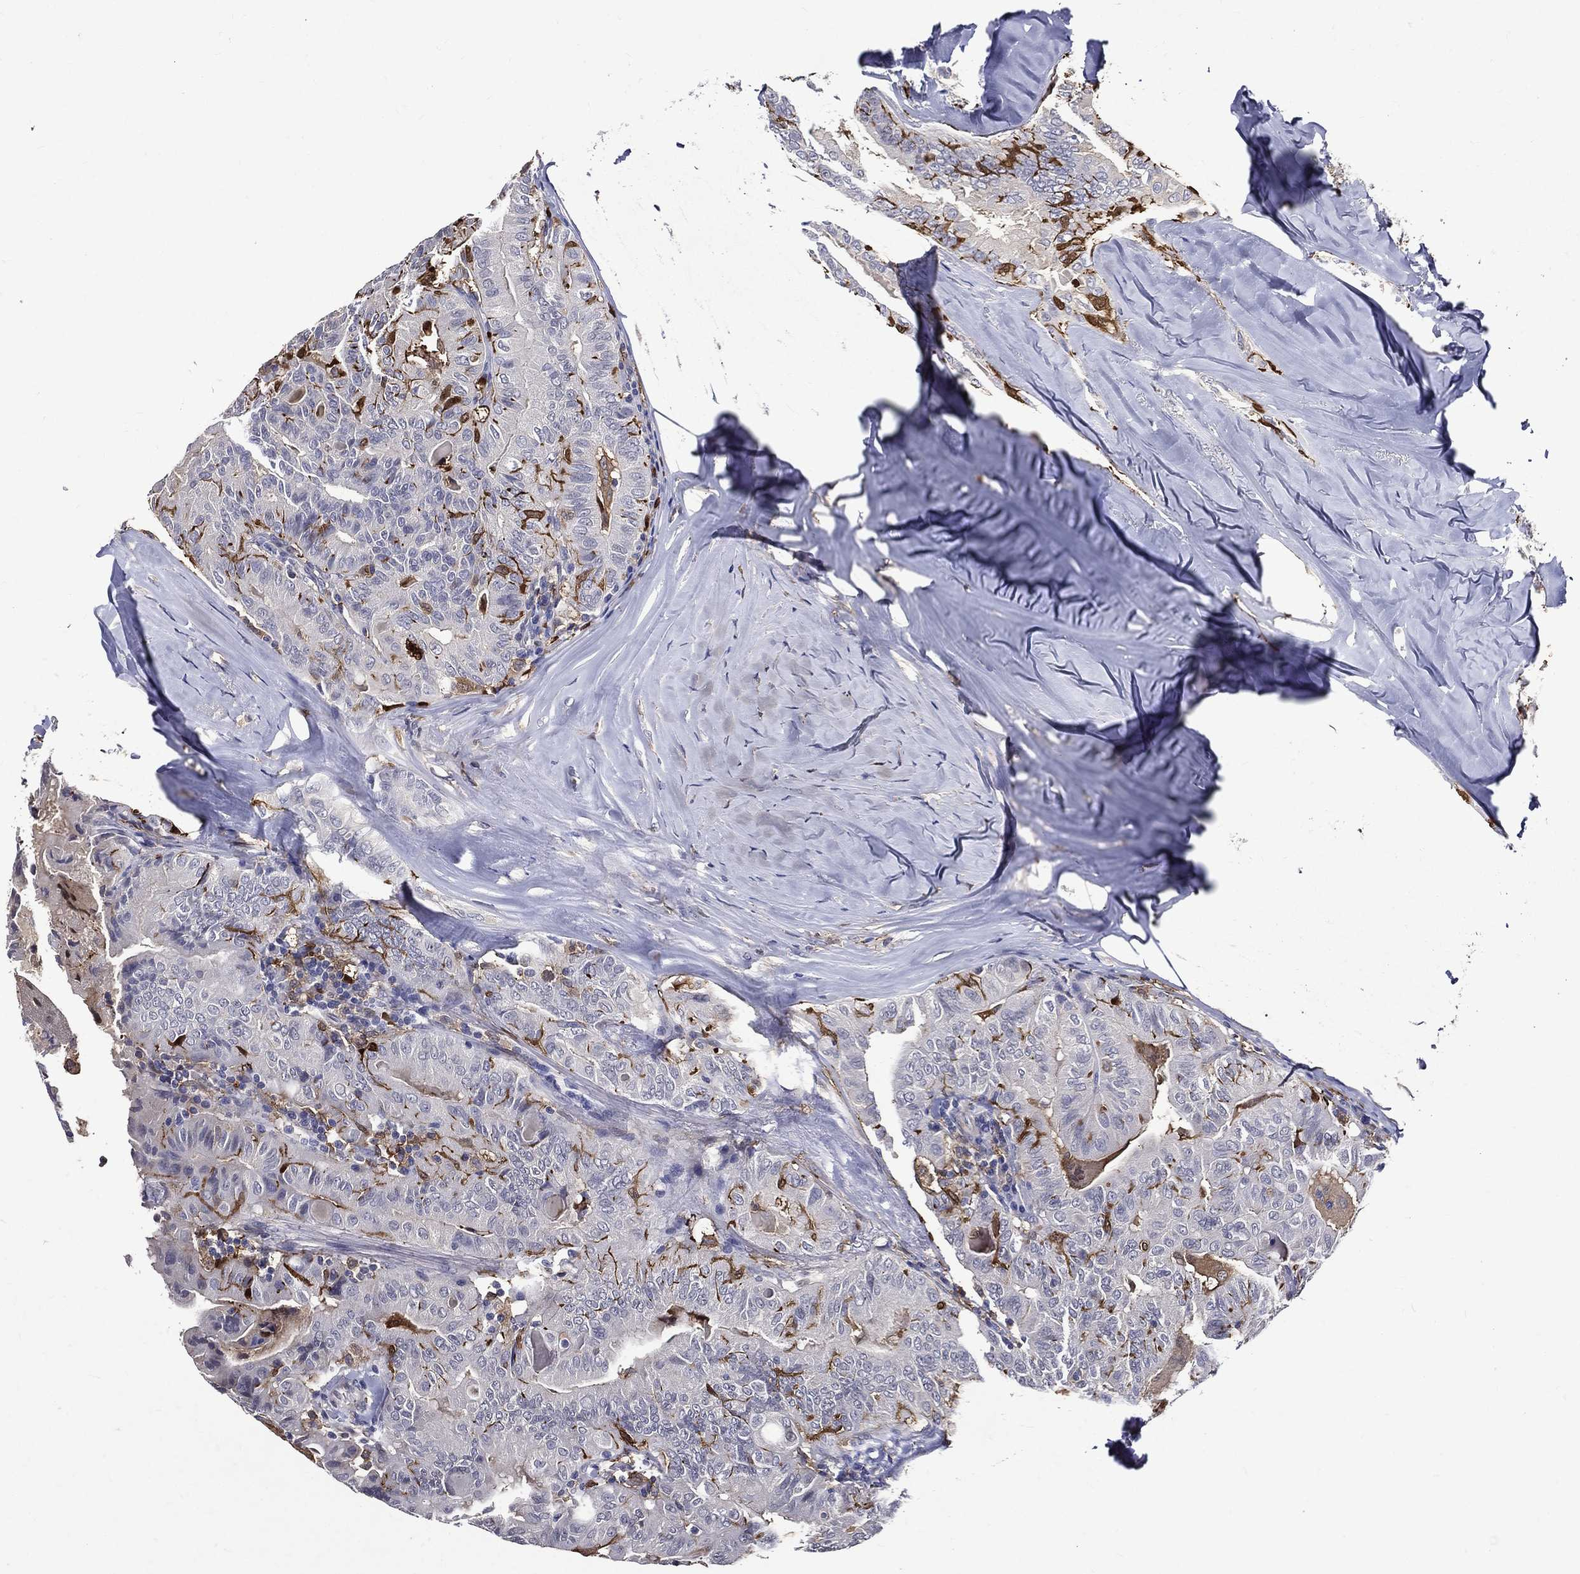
{"staining": {"intensity": "negative", "quantity": "none", "location": "none"}, "tissue": "thyroid cancer", "cell_type": "Tumor cells", "image_type": "cancer", "snomed": [{"axis": "morphology", "description": "Papillary adenocarcinoma, NOS"}, {"axis": "topography", "description": "Thyroid gland"}], "caption": "Immunohistochemistry (IHC) photomicrograph of human thyroid papillary adenocarcinoma stained for a protein (brown), which demonstrates no staining in tumor cells.", "gene": "GPR171", "patient": {"sex": "female", "age": 68}}